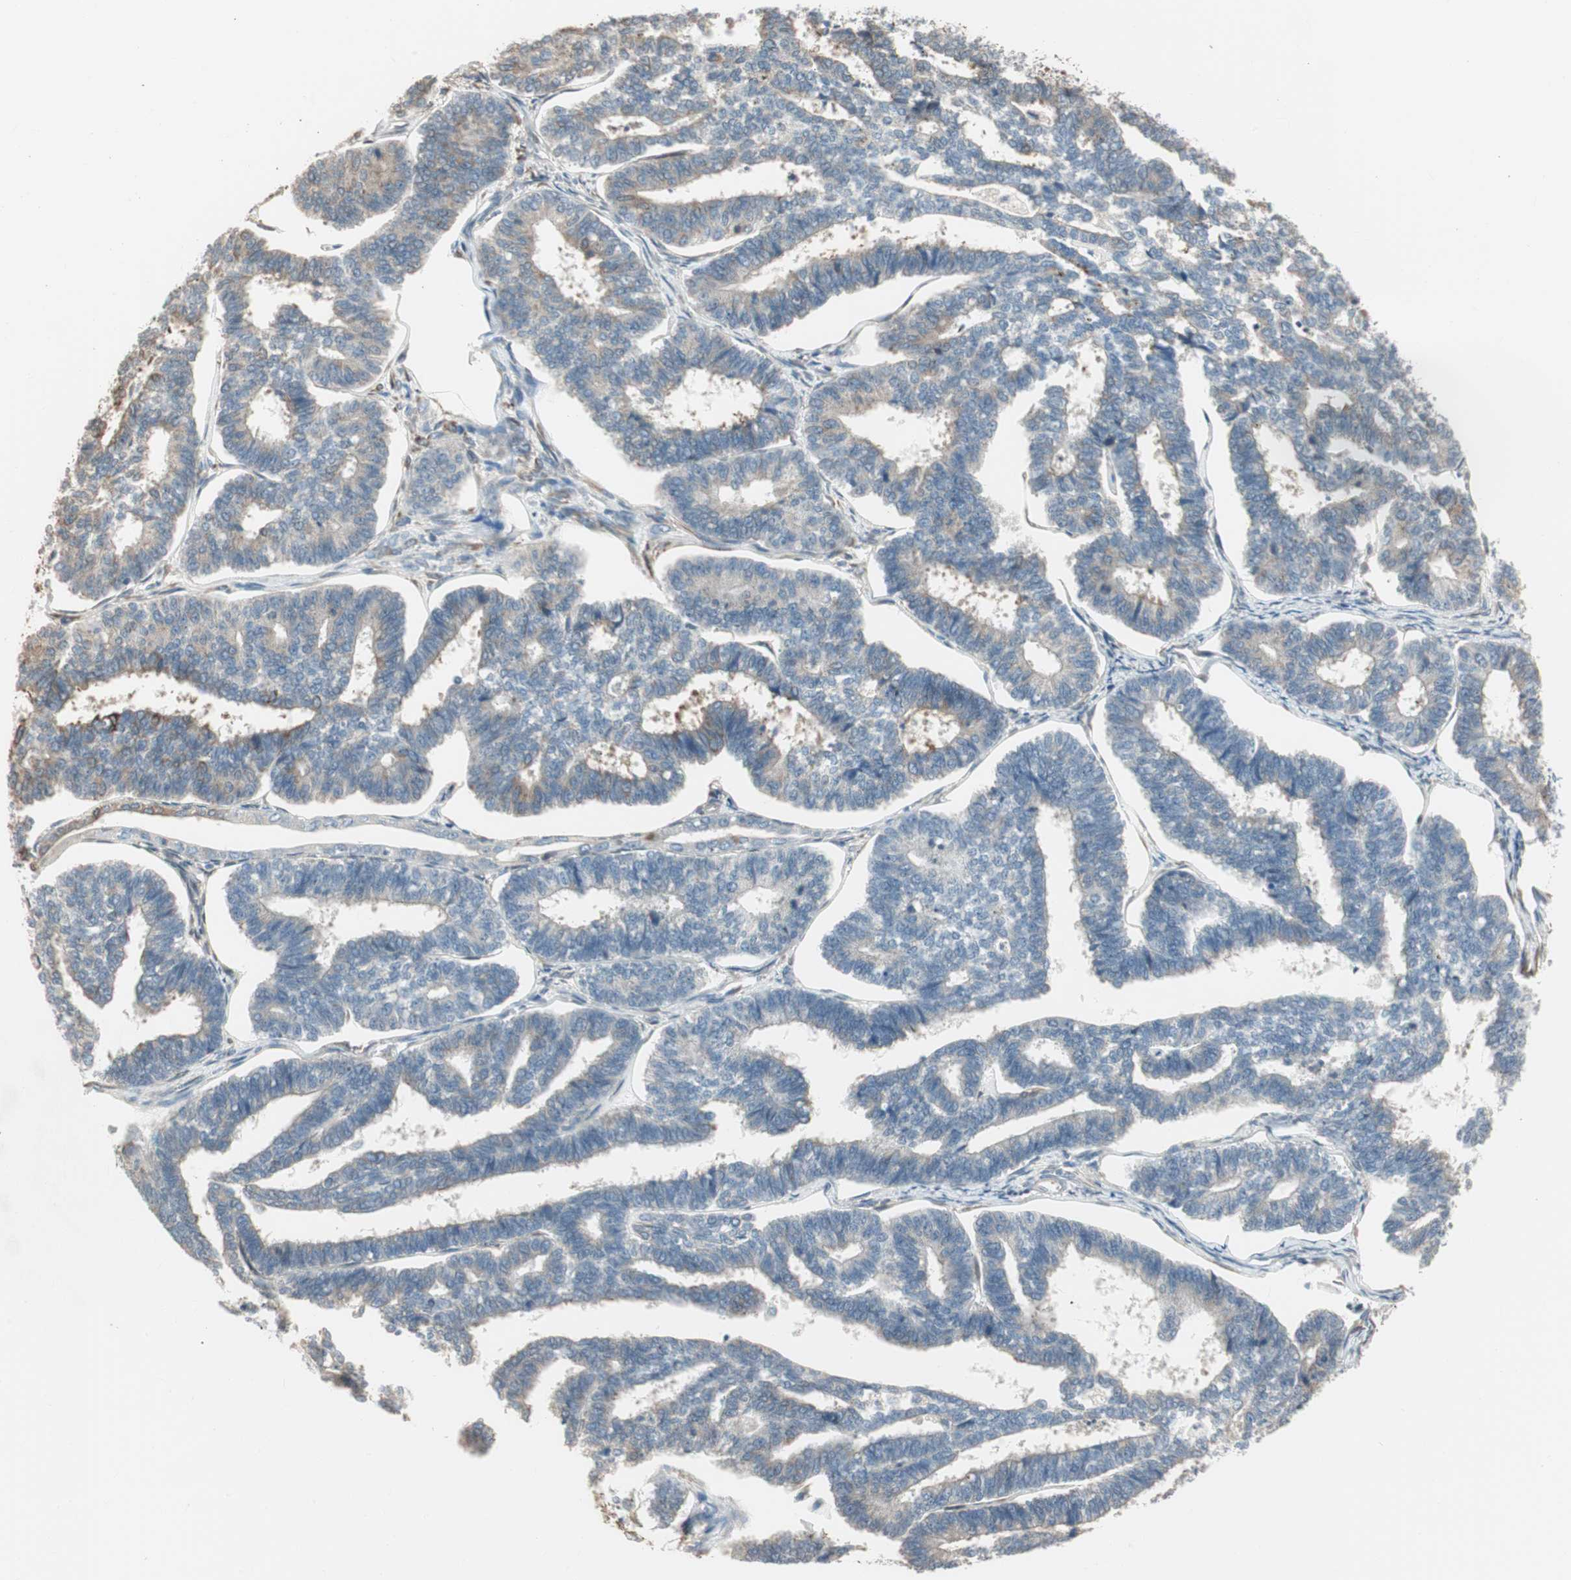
{"staining": {"intensity": "negative", "quantity": "none", "location": "none"}, "tissue": "endometrial cancer", "cell_type": "Tumor cells", "image_type": "cancer", "snomed": [{"axis": "morphology", "description": "Adenocarcinoma, NOS"}, {"axis": "topography", "description": "Endometrium"}], "caption": "Tumor cells show no significant protein expression in endometrial cancer (adenocarcinoma). The staining is performed using DAB brown chromogen with nuclei counter-stained in using hematoxylin.", "gene": "NUCB2", "patient": {"sex": "female", "age": 70}}